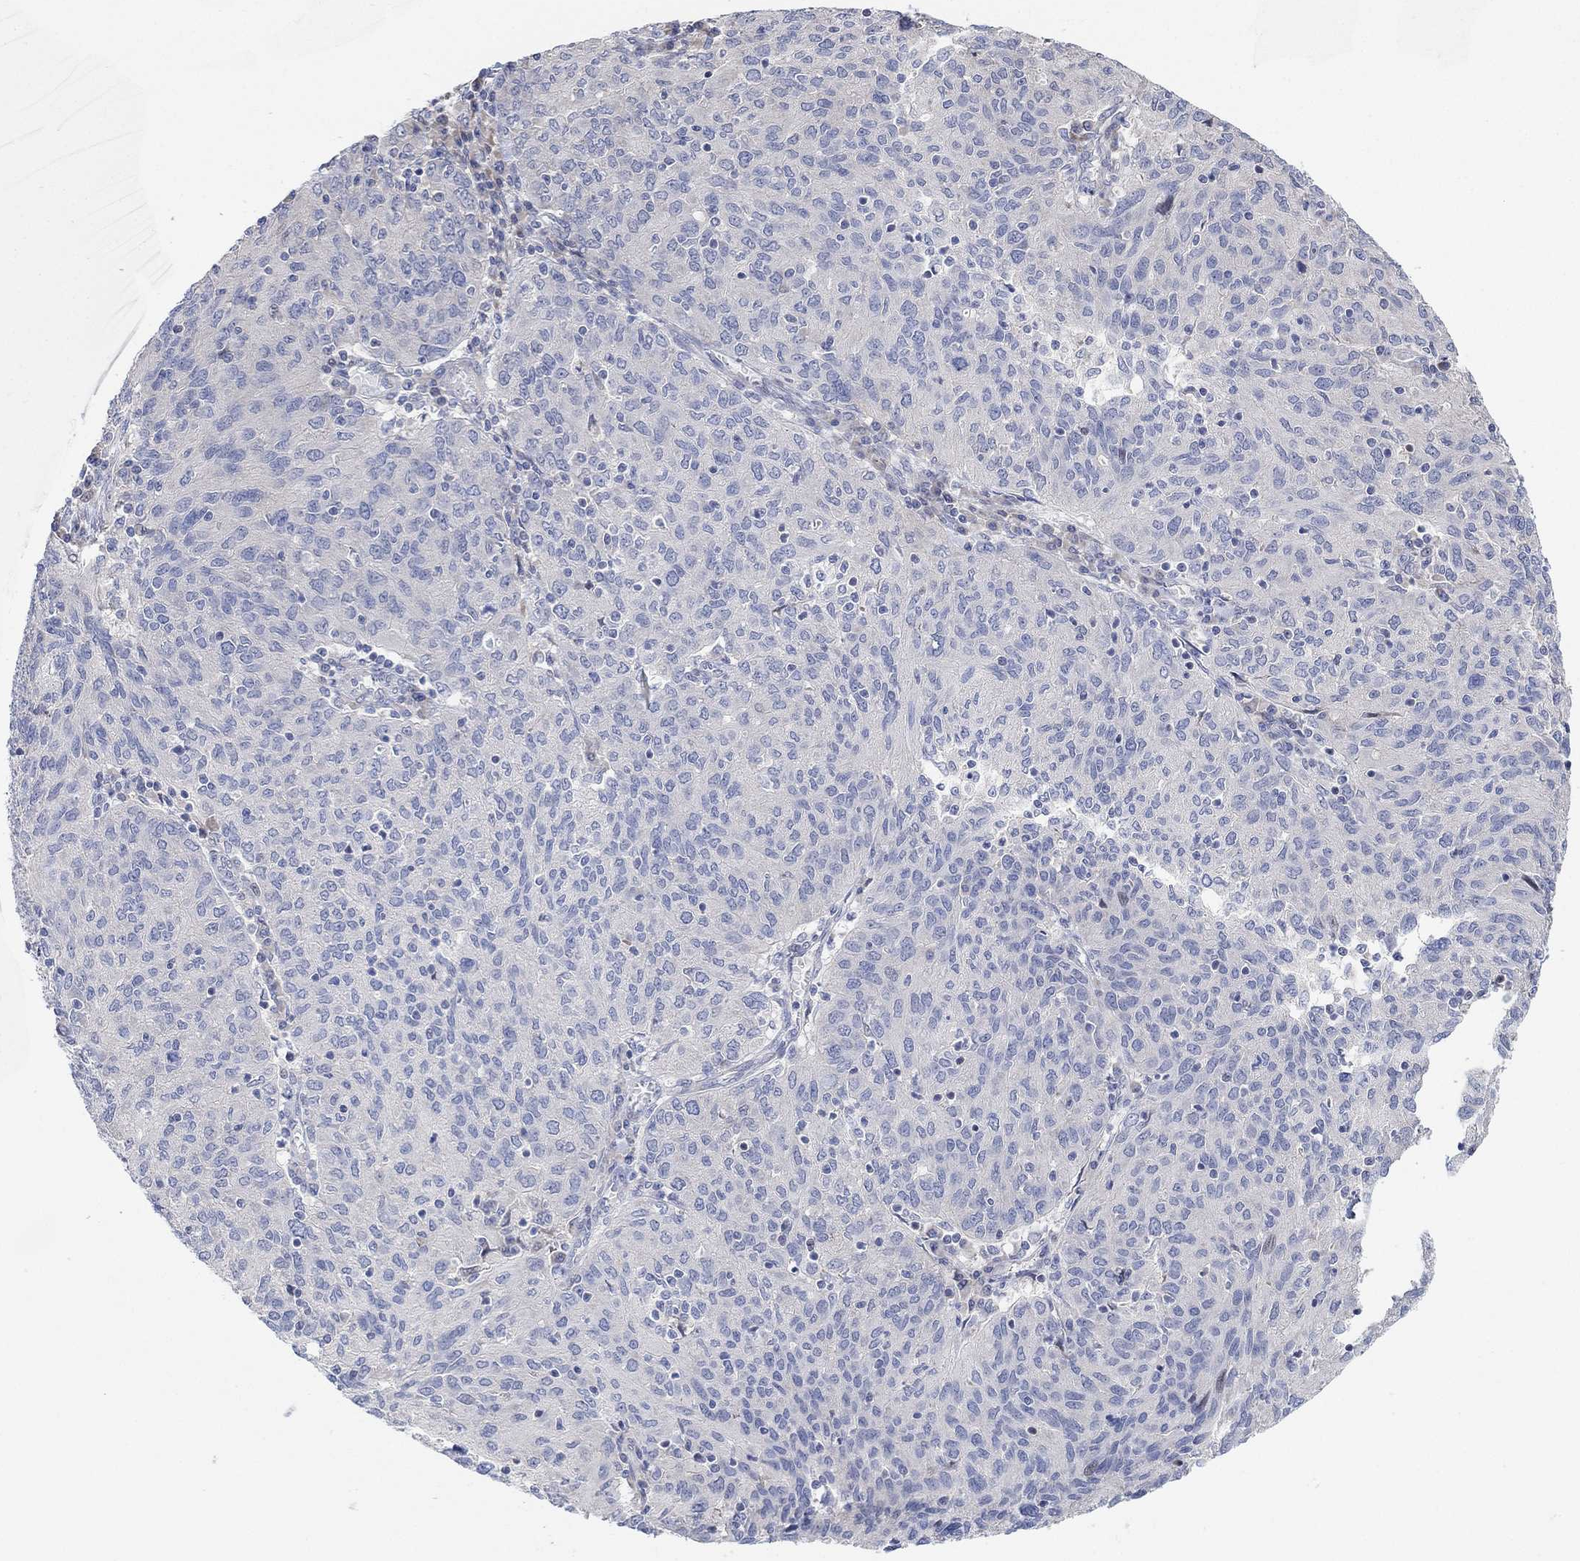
{"staining": {"intensity": "negative", "quantity": "none", "location": "none"}, "tissue": "ovarian cancer", "cell_type": "Tumor cells", "image_type": "cancer", "snomed": [{"axis": "morphology", "description": "Carcinoma, endometroid"}, {"axis": "topography", "description": "Ovary"}], "caption": "IHC of endometroid carcinoma (ovarian) reveals no staining in tumor cells.", "gene": "CNTF", "patient": {"sex": "female", "age": 50}}